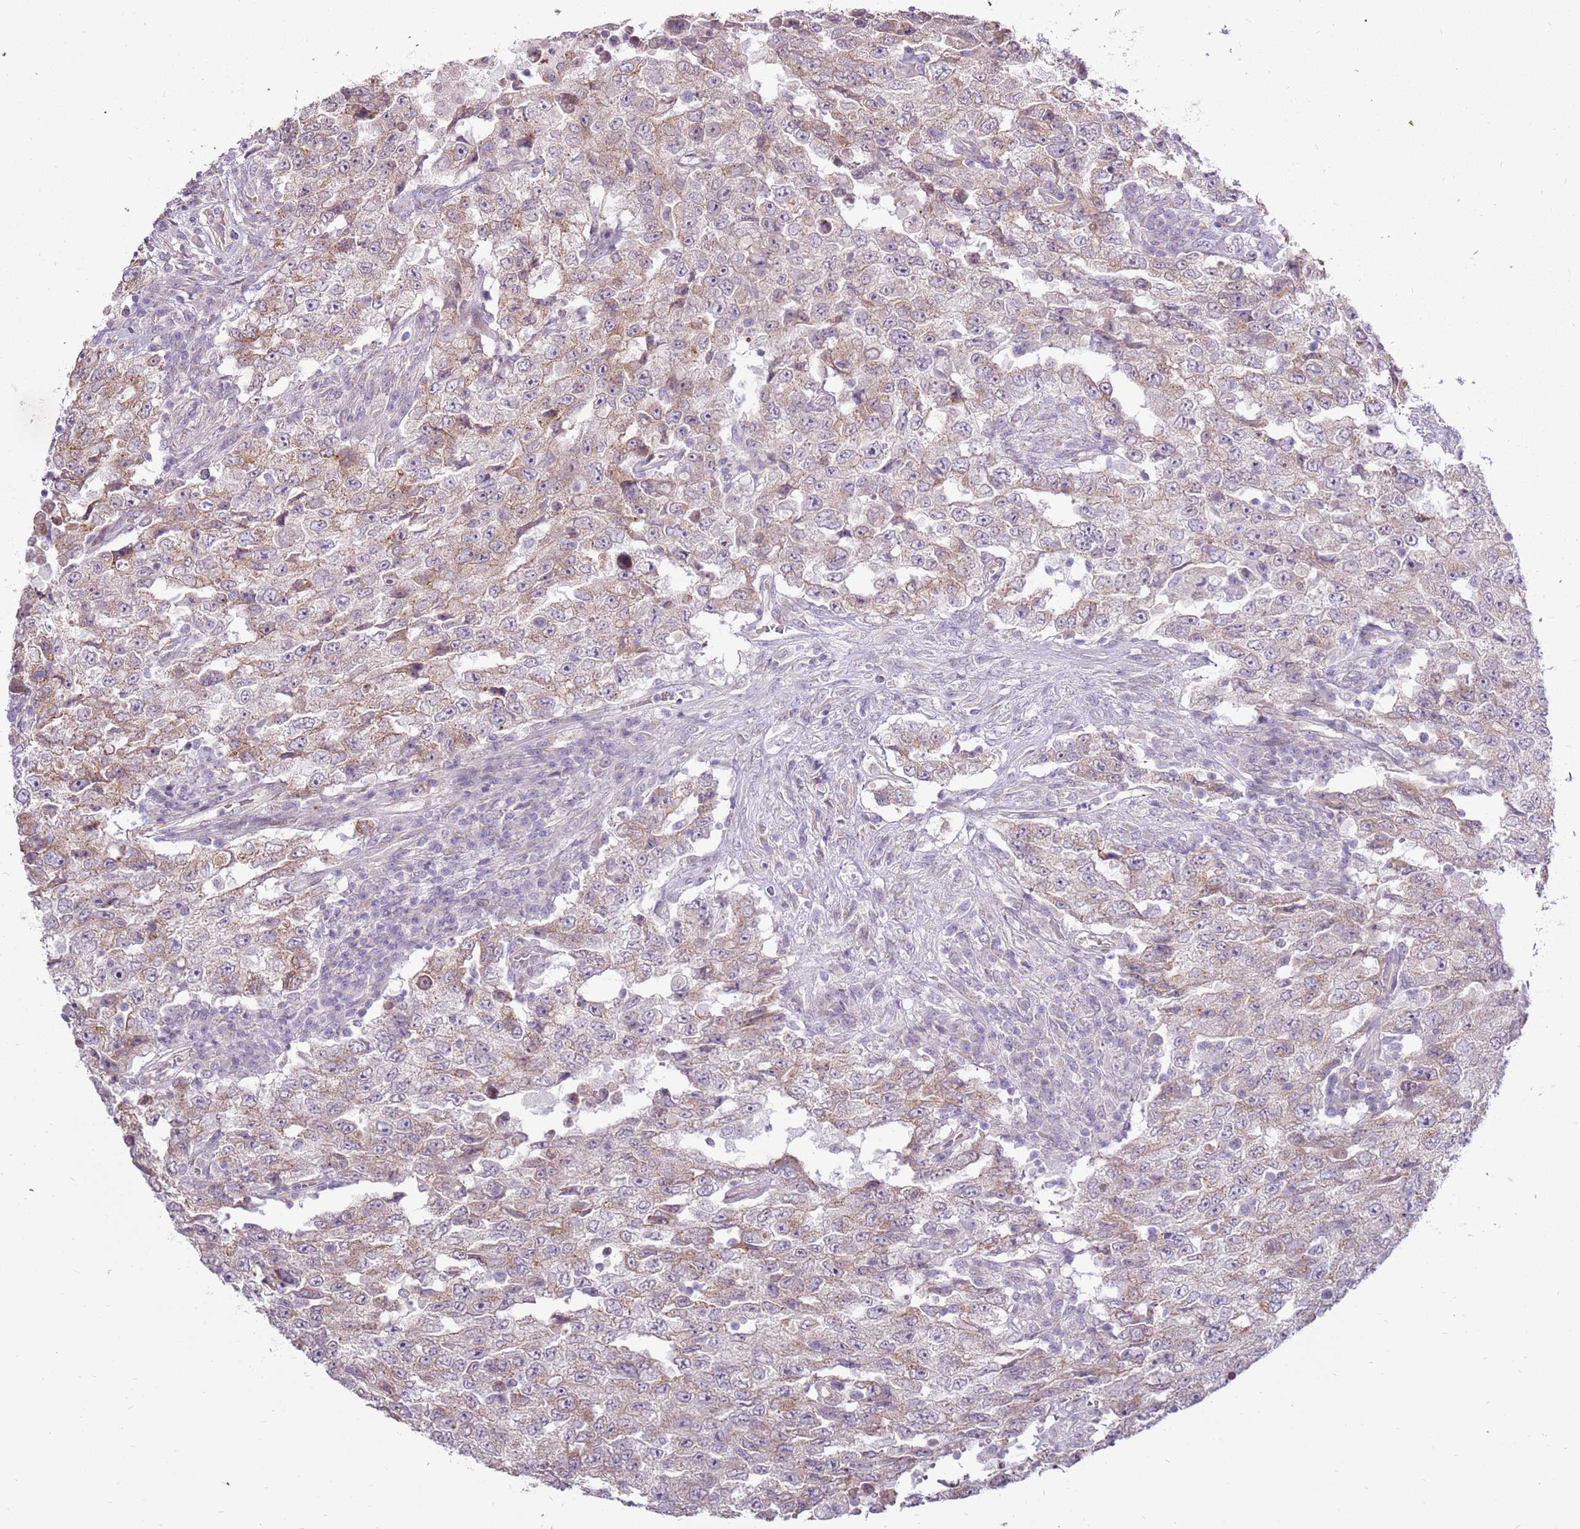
{"staining": {"intensity": "weak", "quantity": ">75%", "location": "cytoplasmic/membranous"}, "tissue": "testis cancer", "cell_type": "Tumor cells", "image_type": "cancer", "snomed": [{"axis": "morphology", "description": "Carcinoma, Embryonal, NOS"}, {"axis": "topography", "description": "Testis"}], "caption": "Weak cytoplasmic/membranous positivity for a protein is seen in about >75% of tumor cells of testis cancer using IHC.", "gene": "UGGT2", "patient": {"sex": "male", "age": 26}}